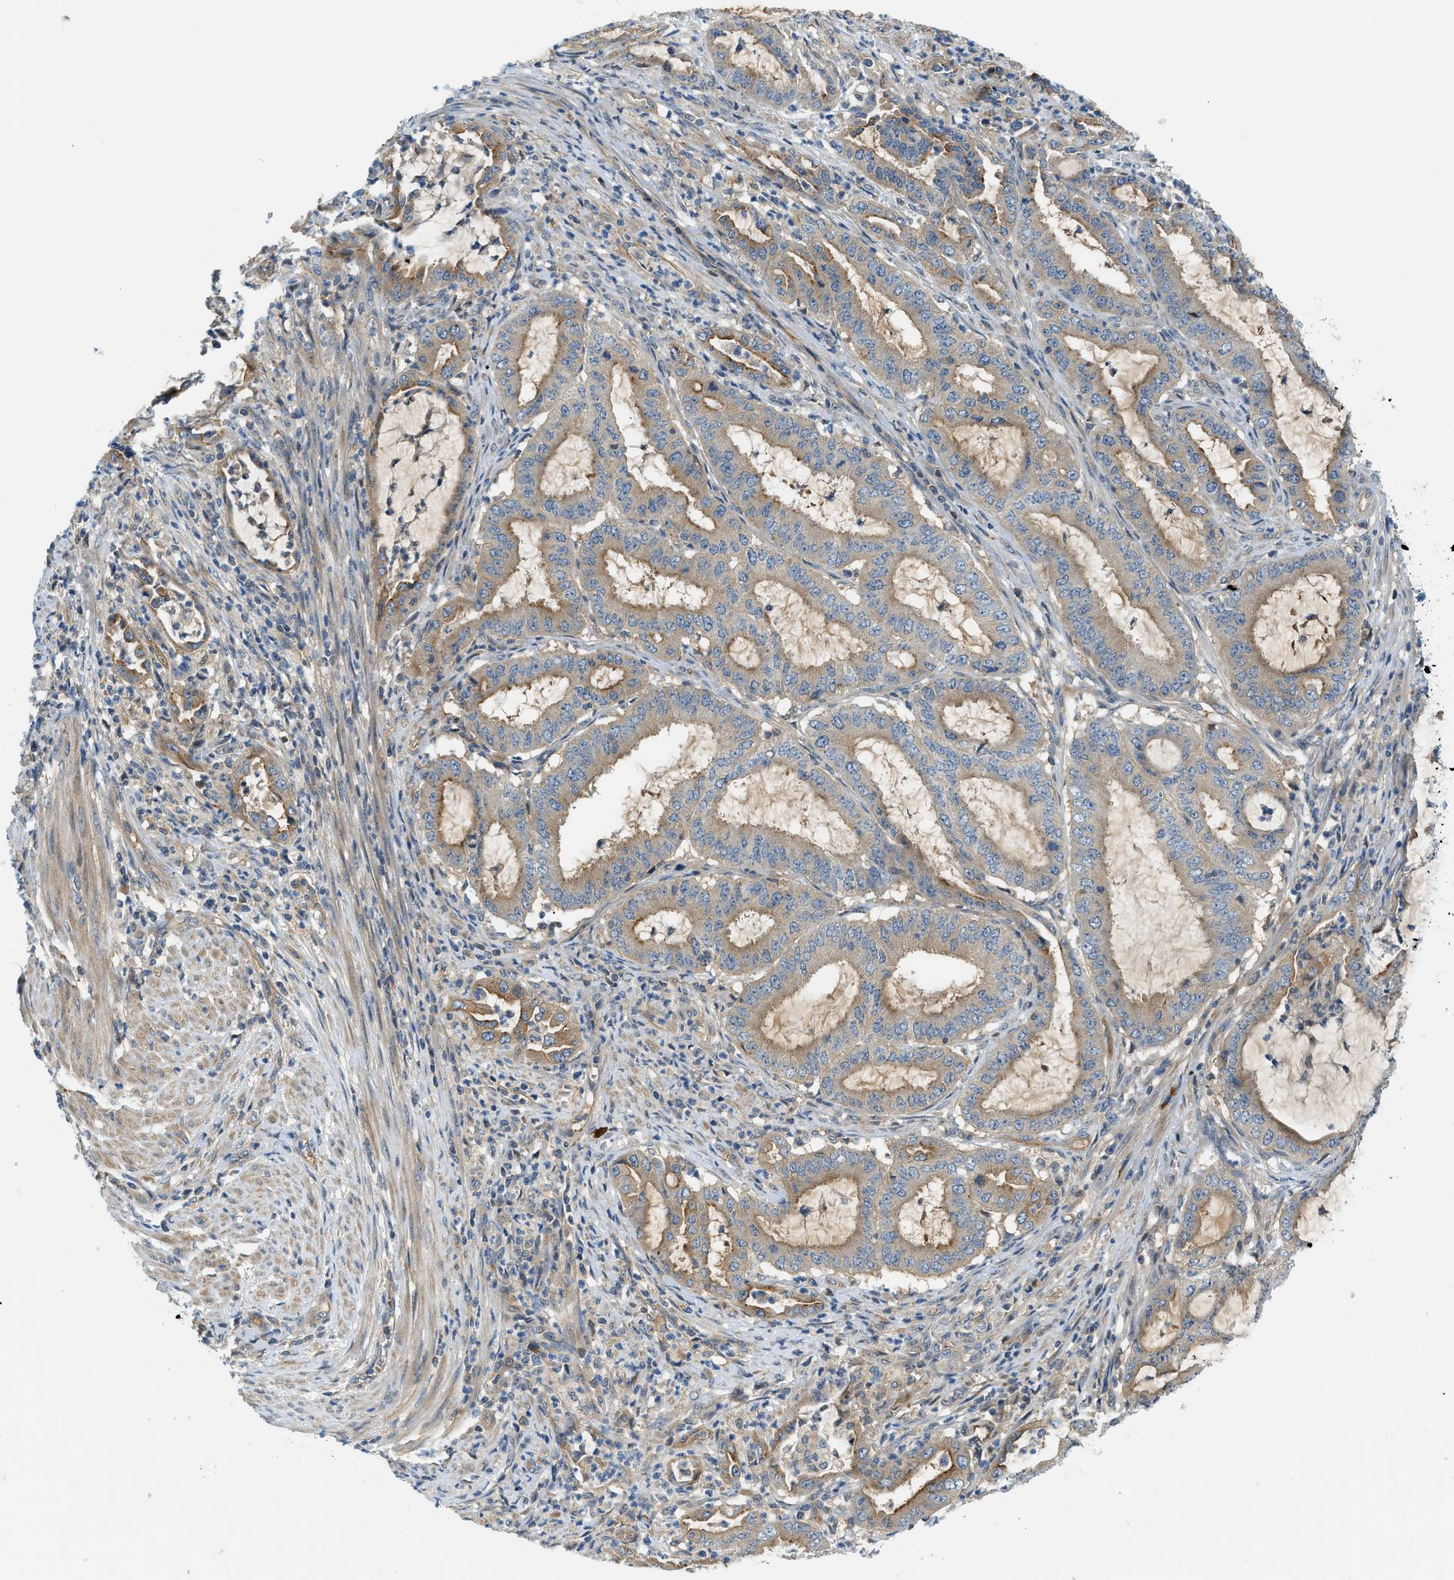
{"staining": {"intensity": "weak", "quantity": "25%-75%", "location": "cytoplasmic/membranous"}, "tissue": "endometrial cancer", "cell_type": "Tumor cells", "image_type": "cancer", "snomed": [{"axis": "morphology", "description": "Adenocarcinoma, NOS"}, {"axis": "topography", "description": "Endometrium"}], "caption": "Approximately 25%-75% of tumor cells in adenocarcinoma (endometrial) reveal weak cytoplasmic/membranous protein positivity as visualized by brown immunohistochemical staining.", "gene": "KCNK1", "patient": {"sex": "female", "age": 70}}